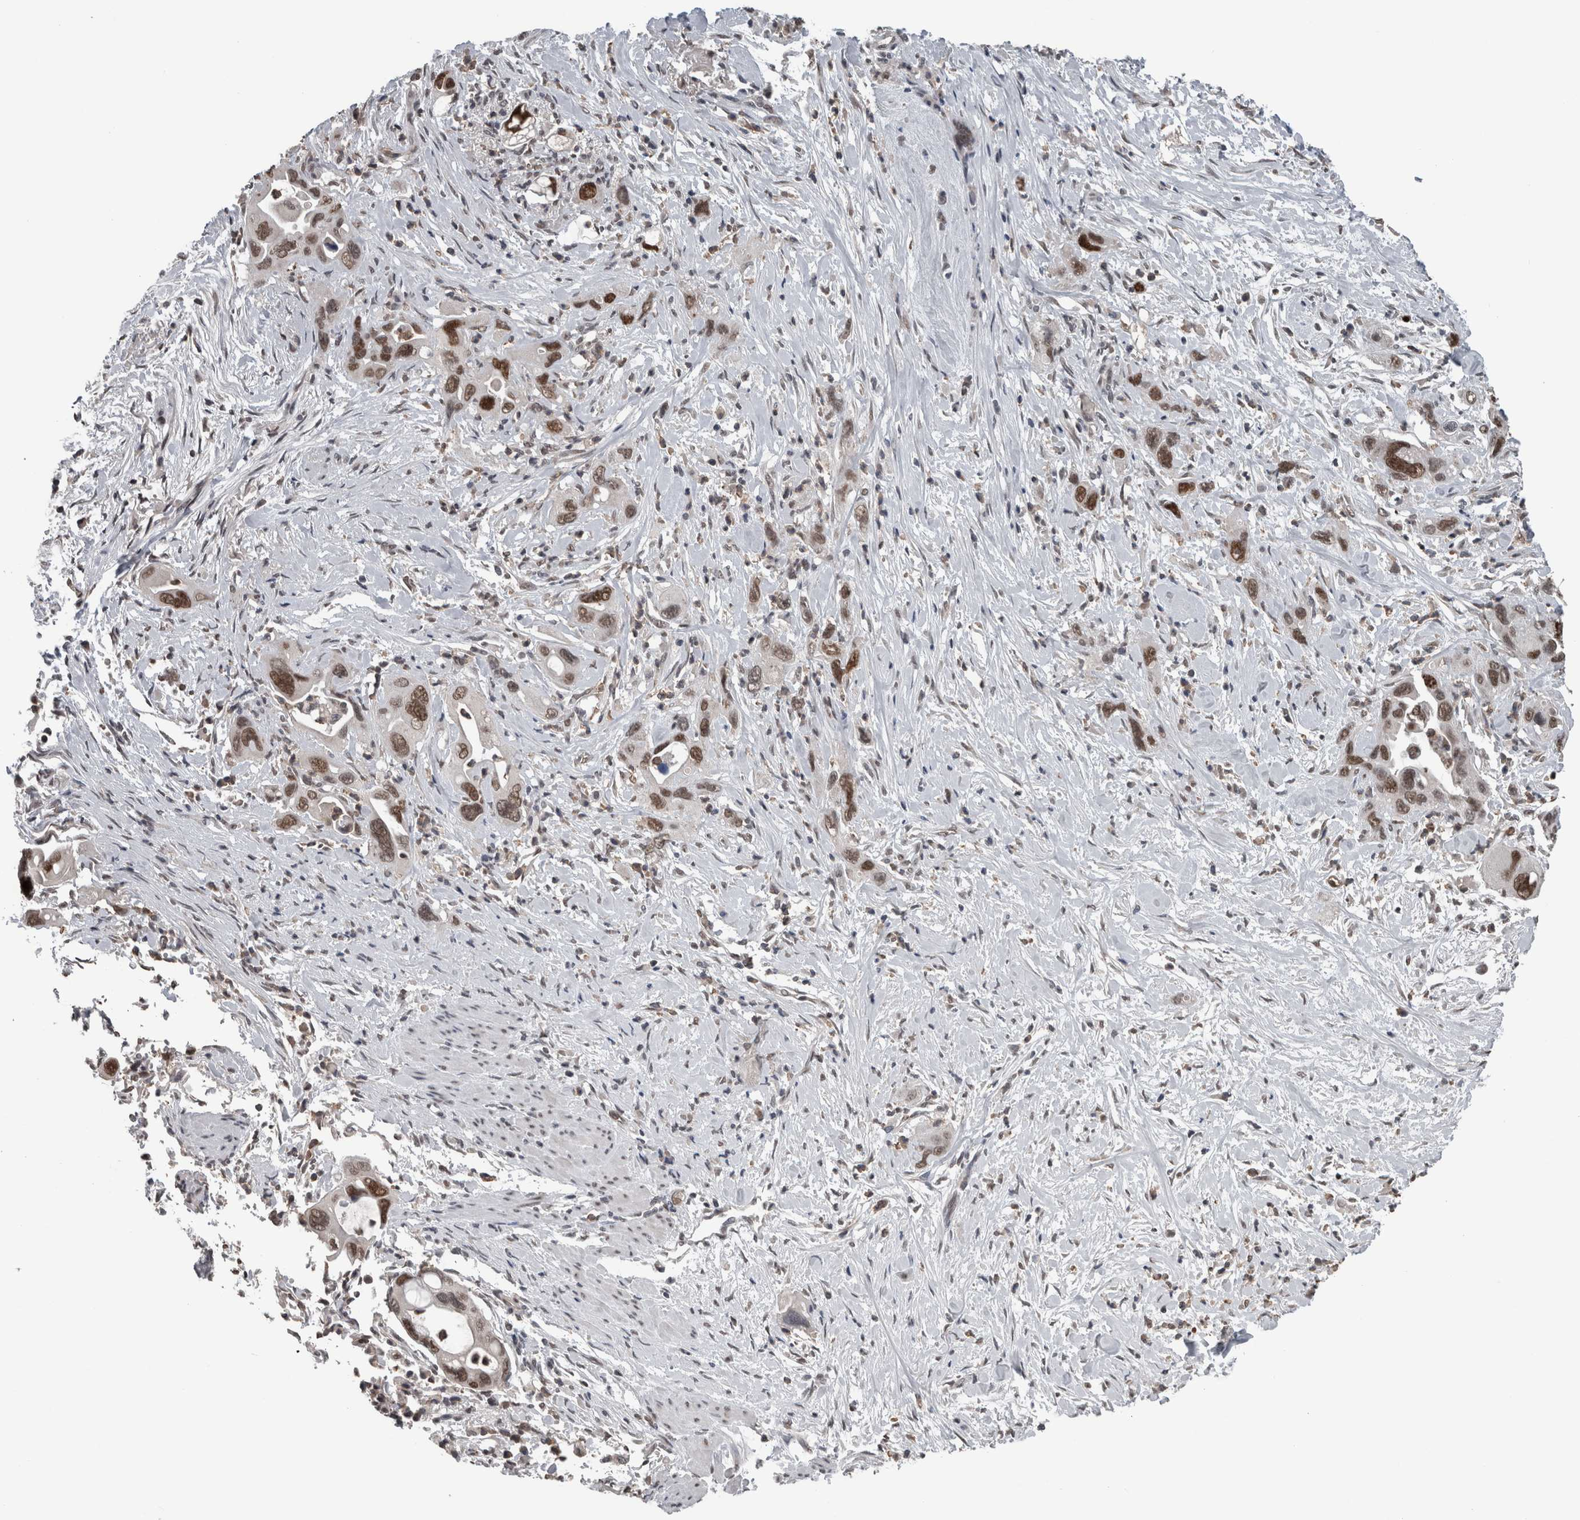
{"staining": {"intensity": "strong", "quantity": ">75%", "location": "nuclear"}, "tissue": "pancreatic cancer", "cell_type": "Tumor cells", "image_type": "cancer", "snomed": [{"axis": "morphology", "description": "Adenocarcinoma, NOS"}, {"axis": "topography", "description": "Pancreas"}], "caption": "Strong nuclear positivity for a protein is present in about >75% of tumor cells of pancreatic cancer (adenocarcinoma) using immunohistochemistry.", "gene": "MAFF", "patient": {"sex": "female", "age": 70}}